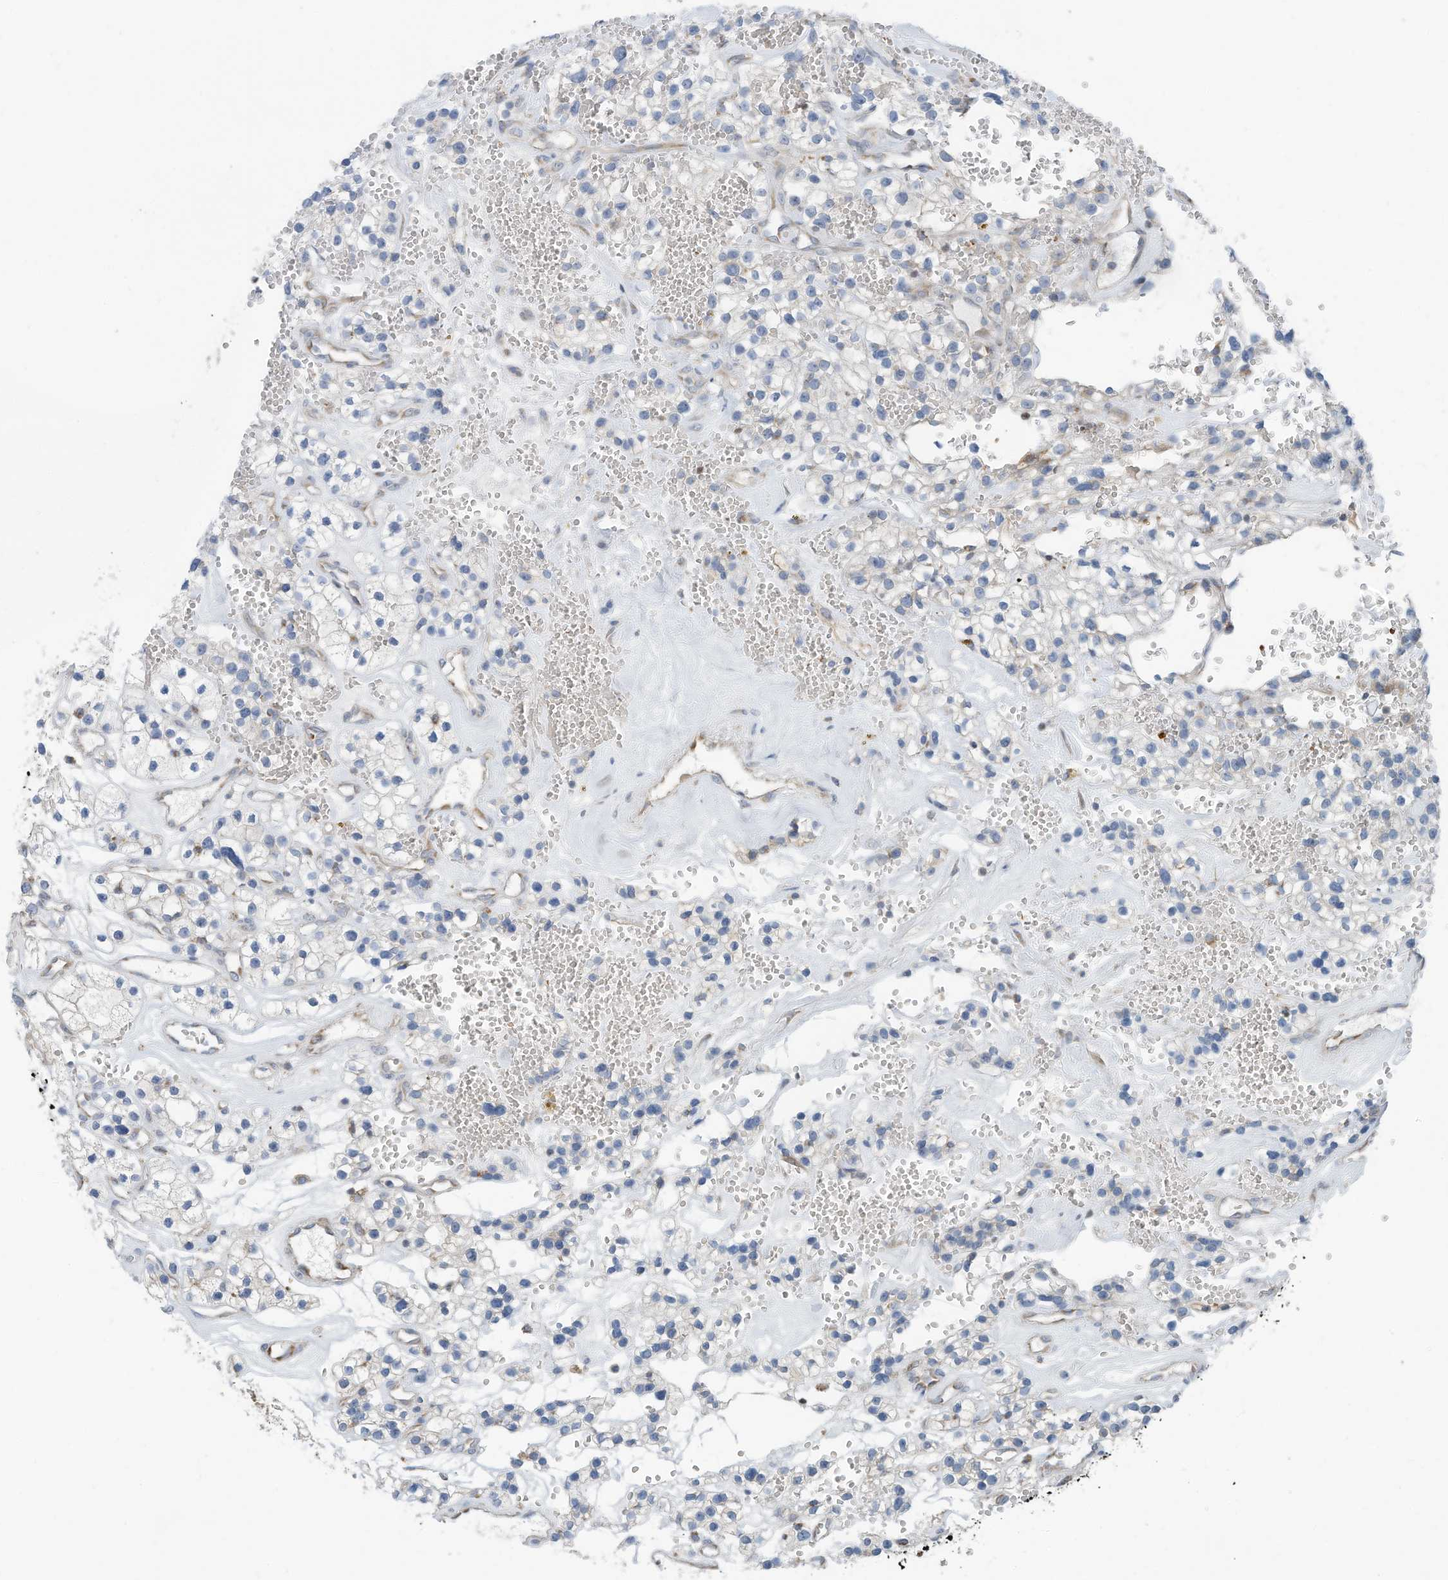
{"staining": {"intensity": "negative", "quantity": "none", "location": "none"}, "tissue": "renal cancer", "cell_type": "Tumor cells", "image_type": "cancer", "snomed": [{"axis": "morphology", "description": "Adenocarcinoma, NOS"}, {"axis": "topography", "description": "Kidney"}], "caption": "An IHC photomicrograph of renal adenocarcinoma is shown. There is no staining in tumor cells of renal adenocarcinoma.", "gene": "EOMES", "patient": {"sex": "female", "age": 57}}